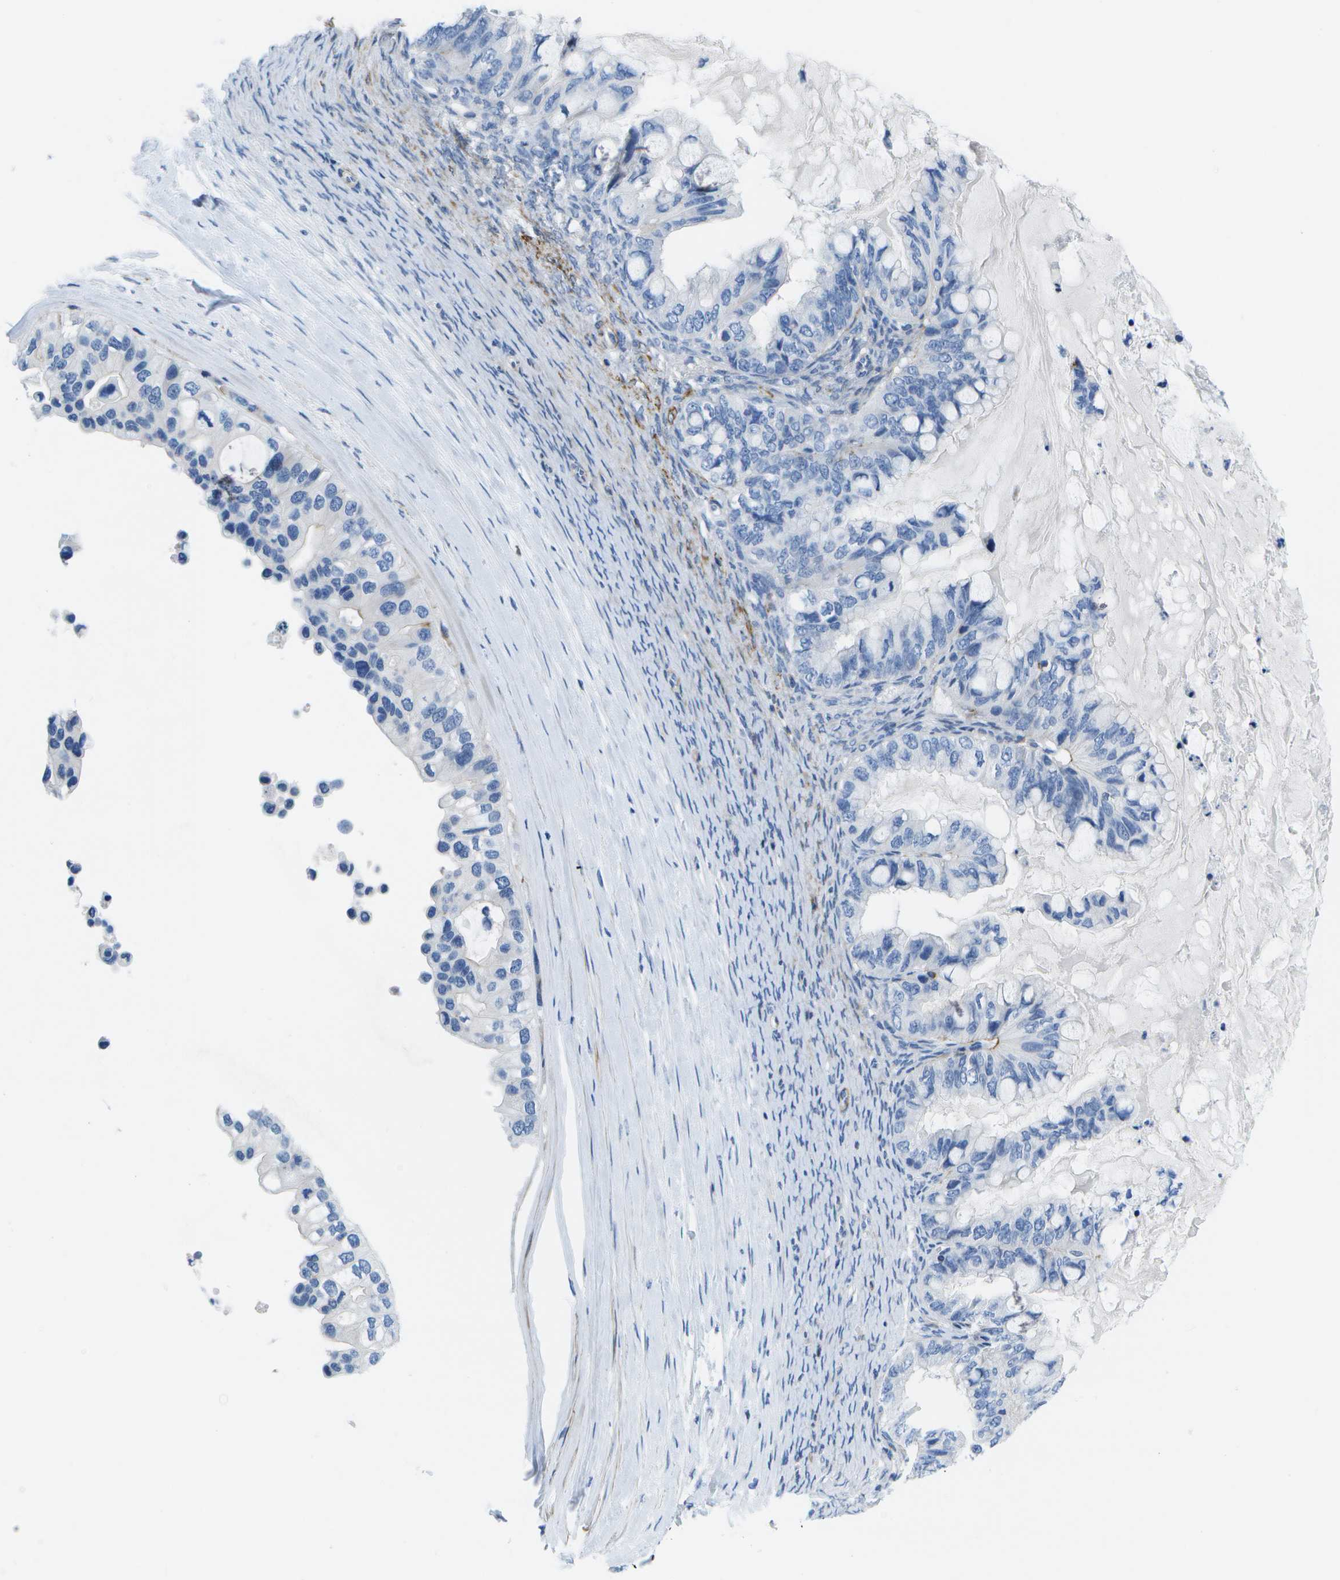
{"staining": {"intensity": "negative", "quantity": "none", "location": "none"}, "tissue": "ovarian cancer", "cell_type": "Tumor cells", "image_type": "cancer", "snomed": [{"axis": "morphology", "description": "Cystadenocarcinoma, mucinous, NOS"}, {"axis": "topography", "description": "Ovary"}], "caption": "Tumor cells show no significant expression in ovarian mucinous cystadenocarcinoma.", "gene": "ADGRG6", "patient": {"sex": "female", "age": 80}}